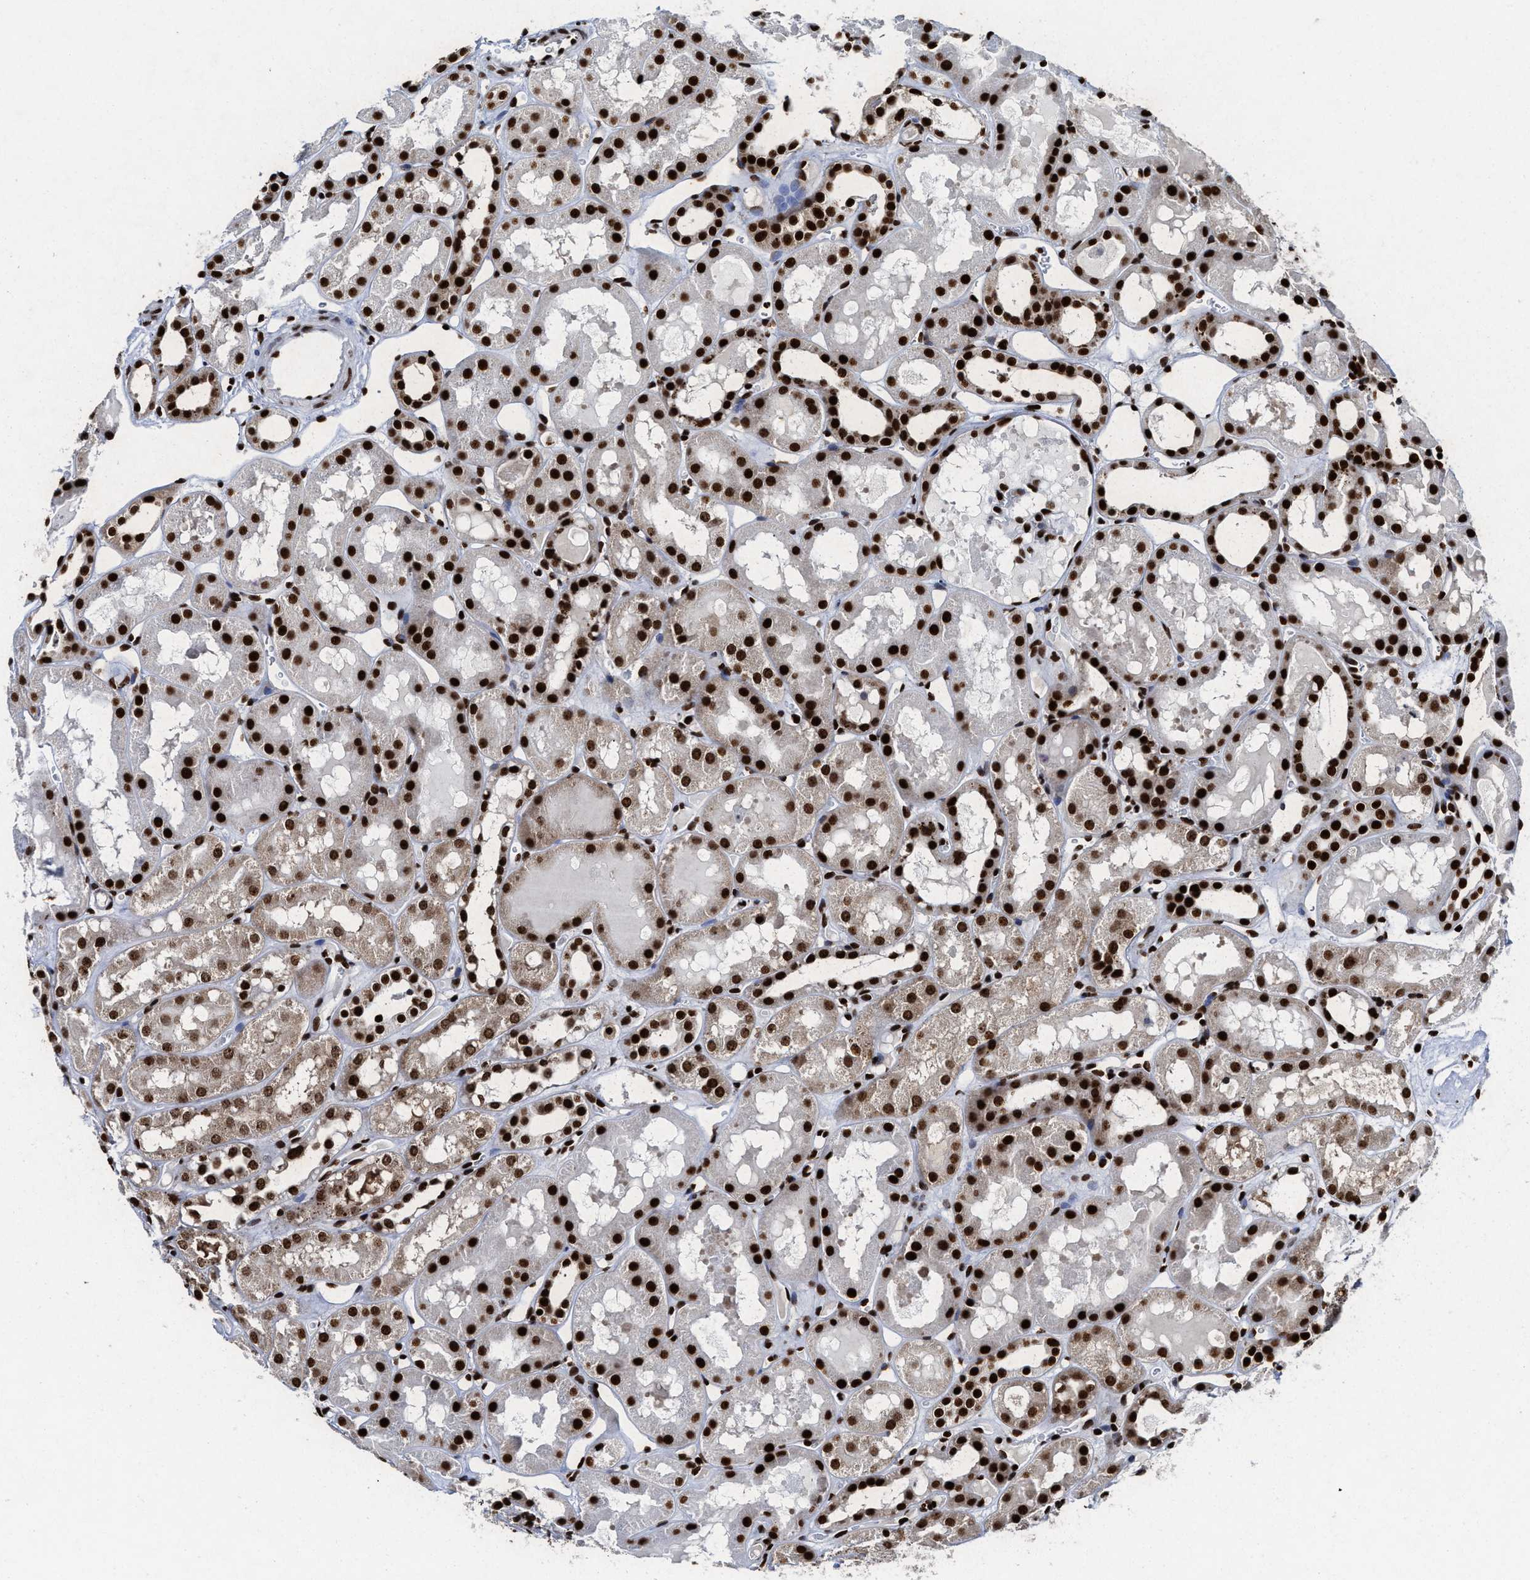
{"staining": {"intensity": "strong", "quantity": ">75%", "location": "nuclear"}, "tissue": "kidney", "cell_type": "Cells in glomeruli", "image_type": "normal", "snomed": [{"axis": "morphology", "description": "Normal tissue, NOS"}, {"axis": "topography", "description": "Kidney"}, {"axis": "topography", "description": "Urinary bladder"}], "caption": "Protein staining of normal kidney reveals strong nuclear positivity in approximately >75% of cells in glomeruli.", "gene": "ALYREF", "patient": {"sex": "male", "age": 16}}